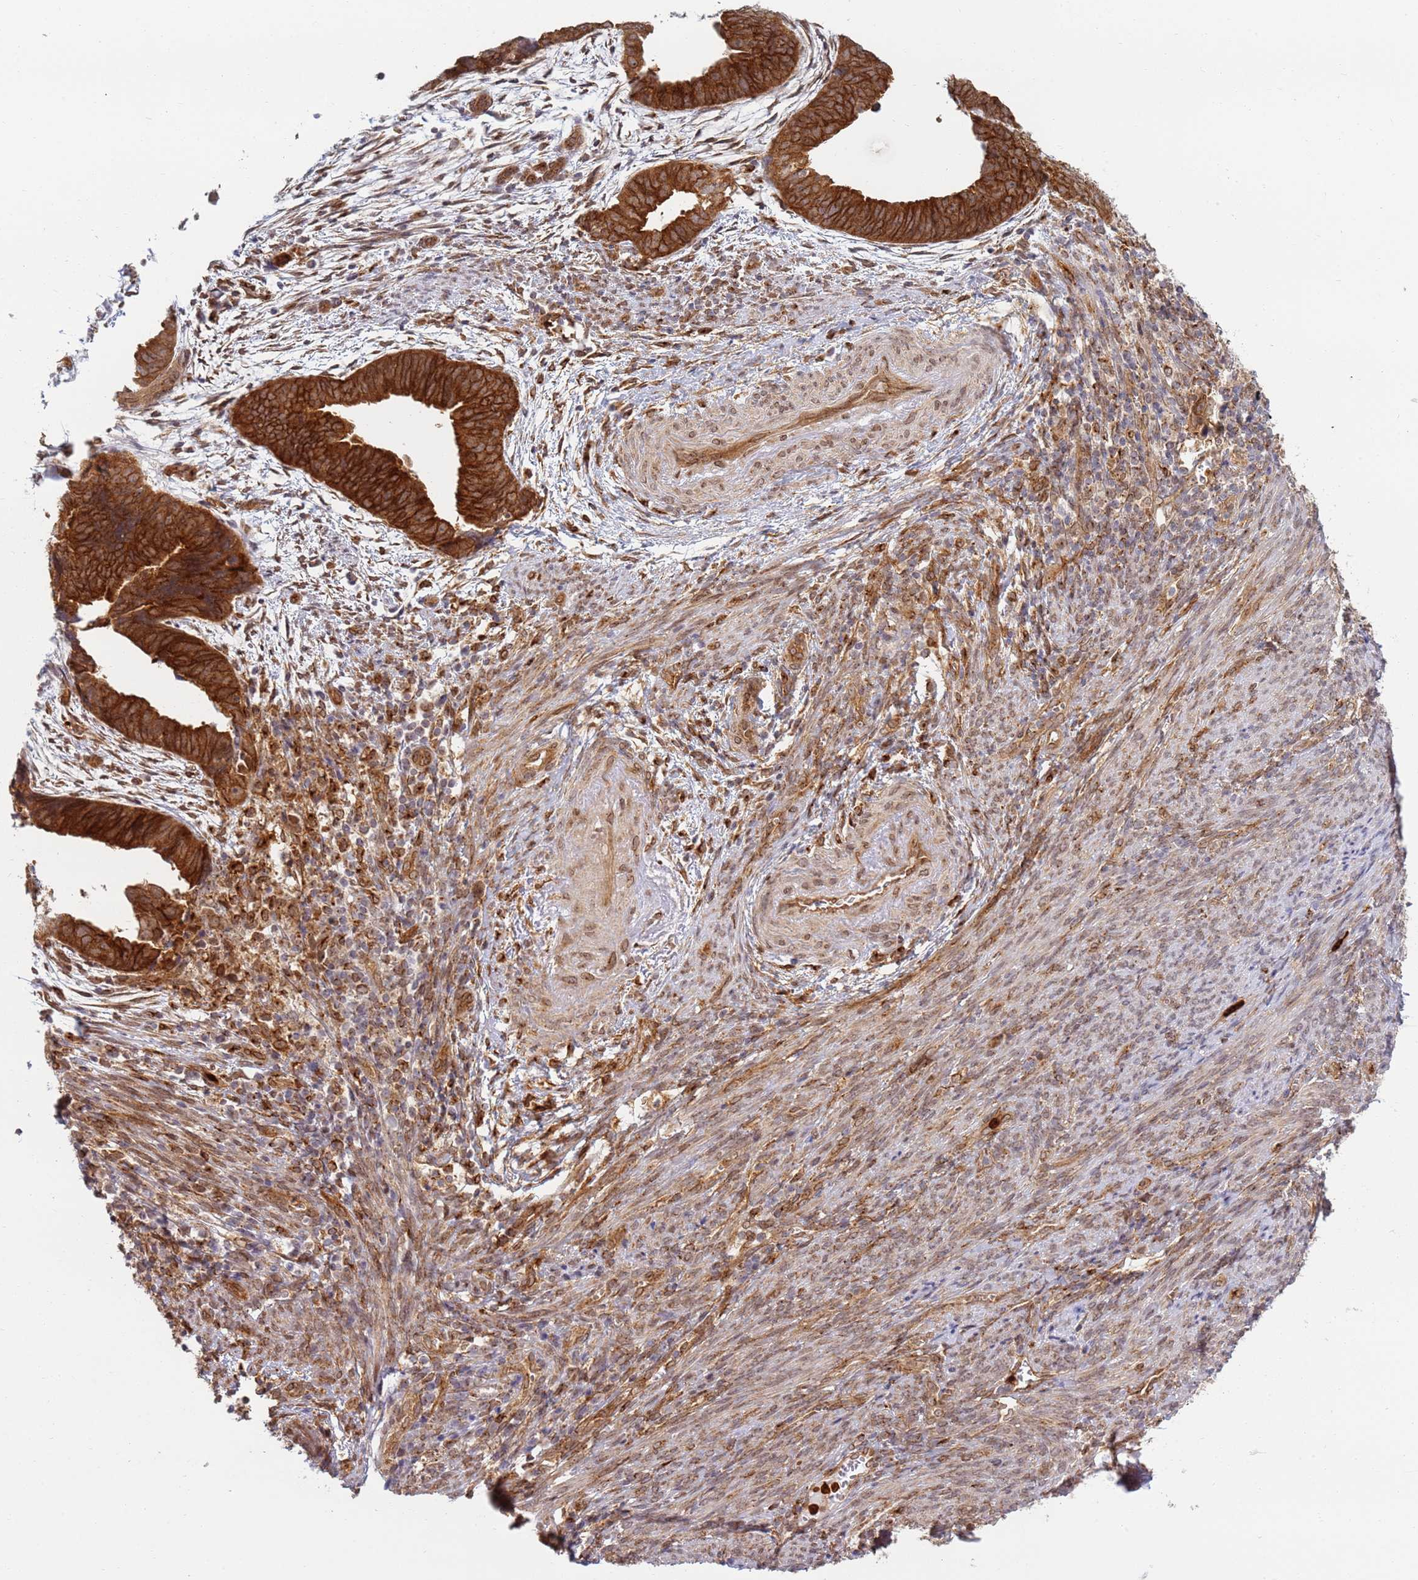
{"staining": {"intensity": "strong", "quantity": ">75%", "location": "cytoplasmic/membranous"}, "tissue": "endometrial cancer", "cell_type": "Tumor cells", "image_type": "cancer", "snomed": [{"axis": "morphology", "description": "Adenocarcinoma, NOS"}, {"axis": "topography", "description": "Endometrium"}], "caption": "Tumor cells display strong cytoplasmic/membranous positivity in approximately >75% of cells in endometrial adenocarcinoma.", "gene": "CEP170", "patient": {"sex": "female", "age": 75}}